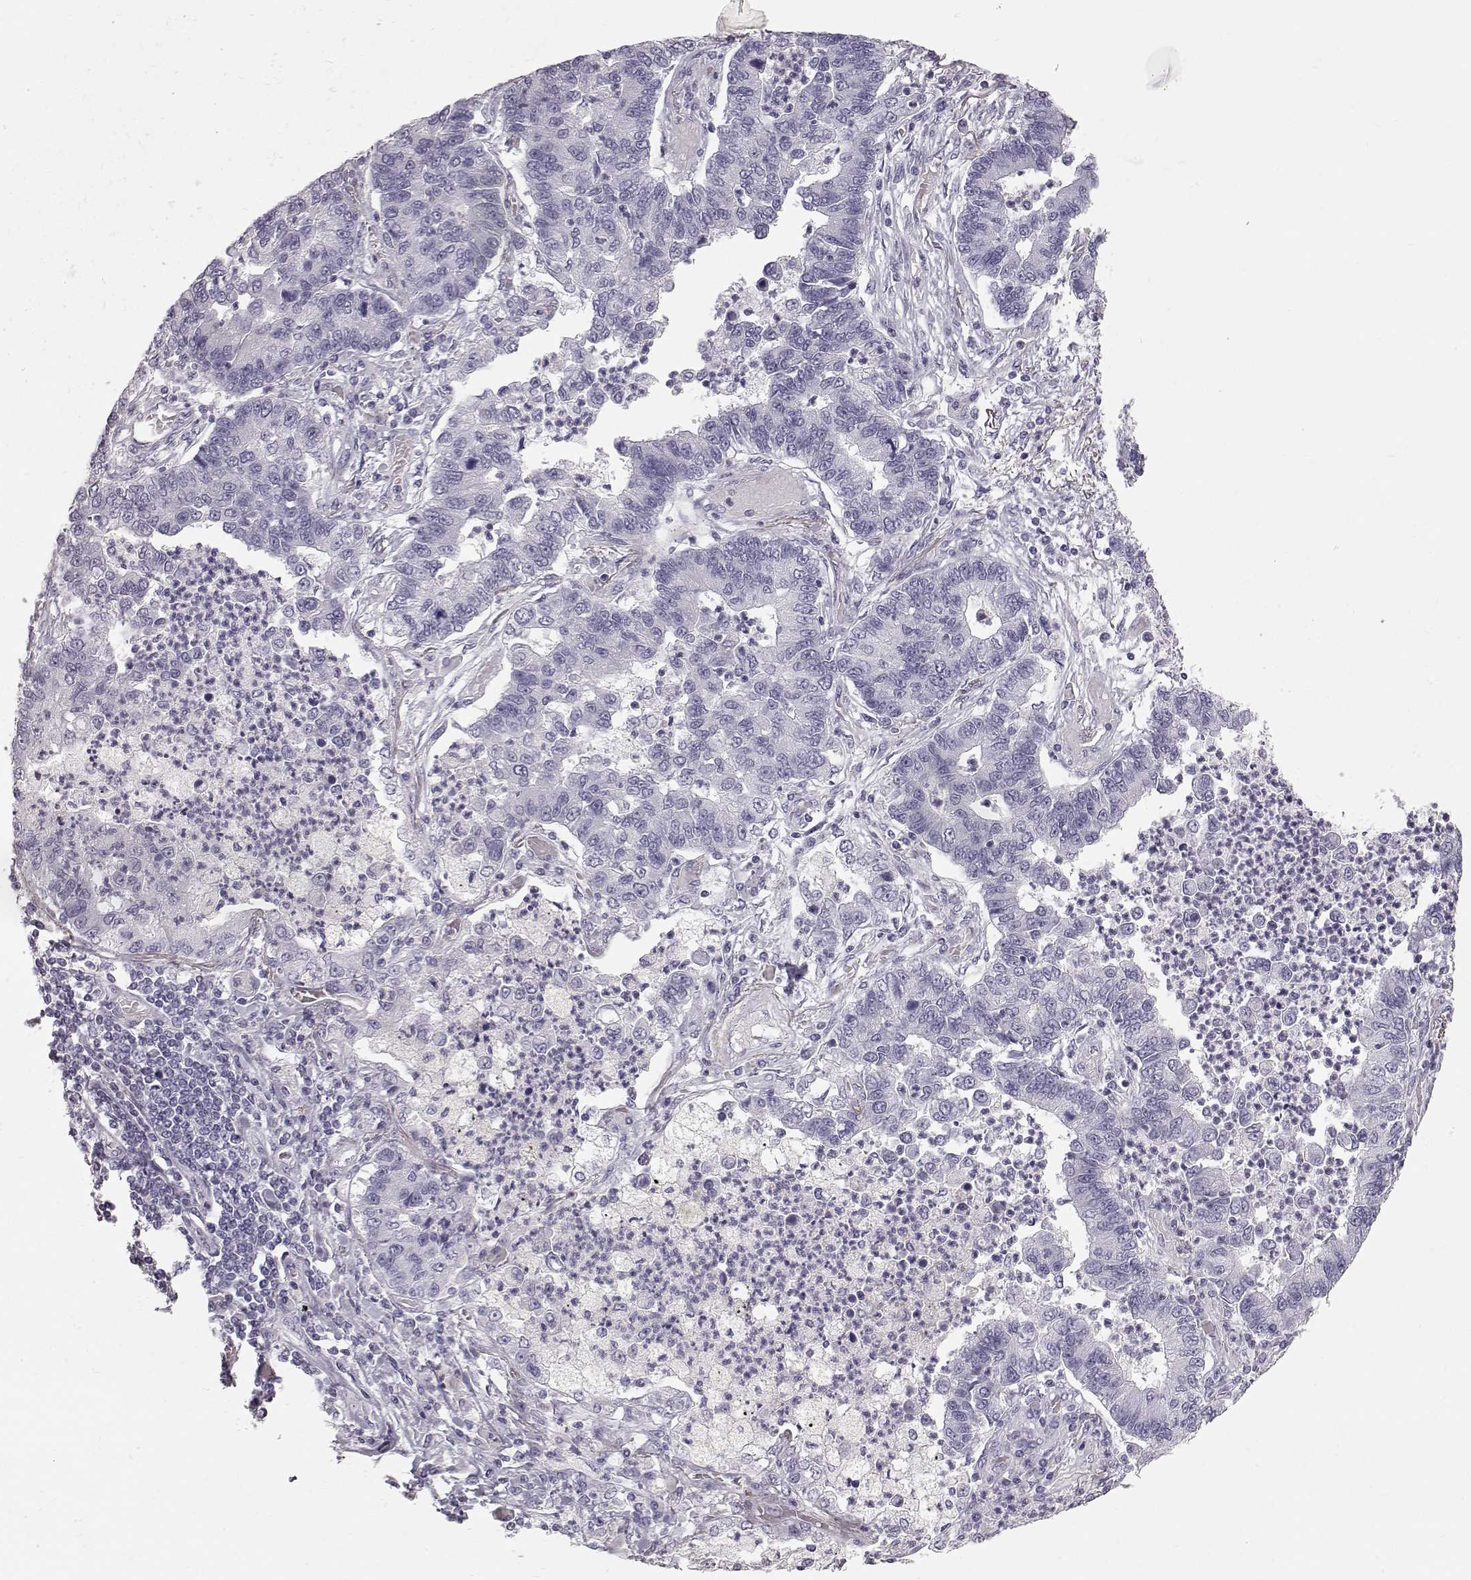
{"staining": {"intensity": "negative", "quantity": "none", "location": "none"}, "tissue": "lung cancer", "cell_type": "Tumor cells", "image_type": "cancer", "snomed": [{"axis": "morphology", "description": "Adenocarcinoma, NOS"}, {"axis": "topography", "description": "Lung"}], "caption": "Immunohistochemistry photomicrograph of neoplastic tissue: adenocarcinoma (lung) stained with DAB demonstrates no significant protein staining in tumor cells. (DAB (3,3'-diaminobenzidine) immunohistochemistry visualized using brightfield microscopy, high magnification).", "gene": "KRTAP16-1", "patient": {"sex": "female", "age": 57}}